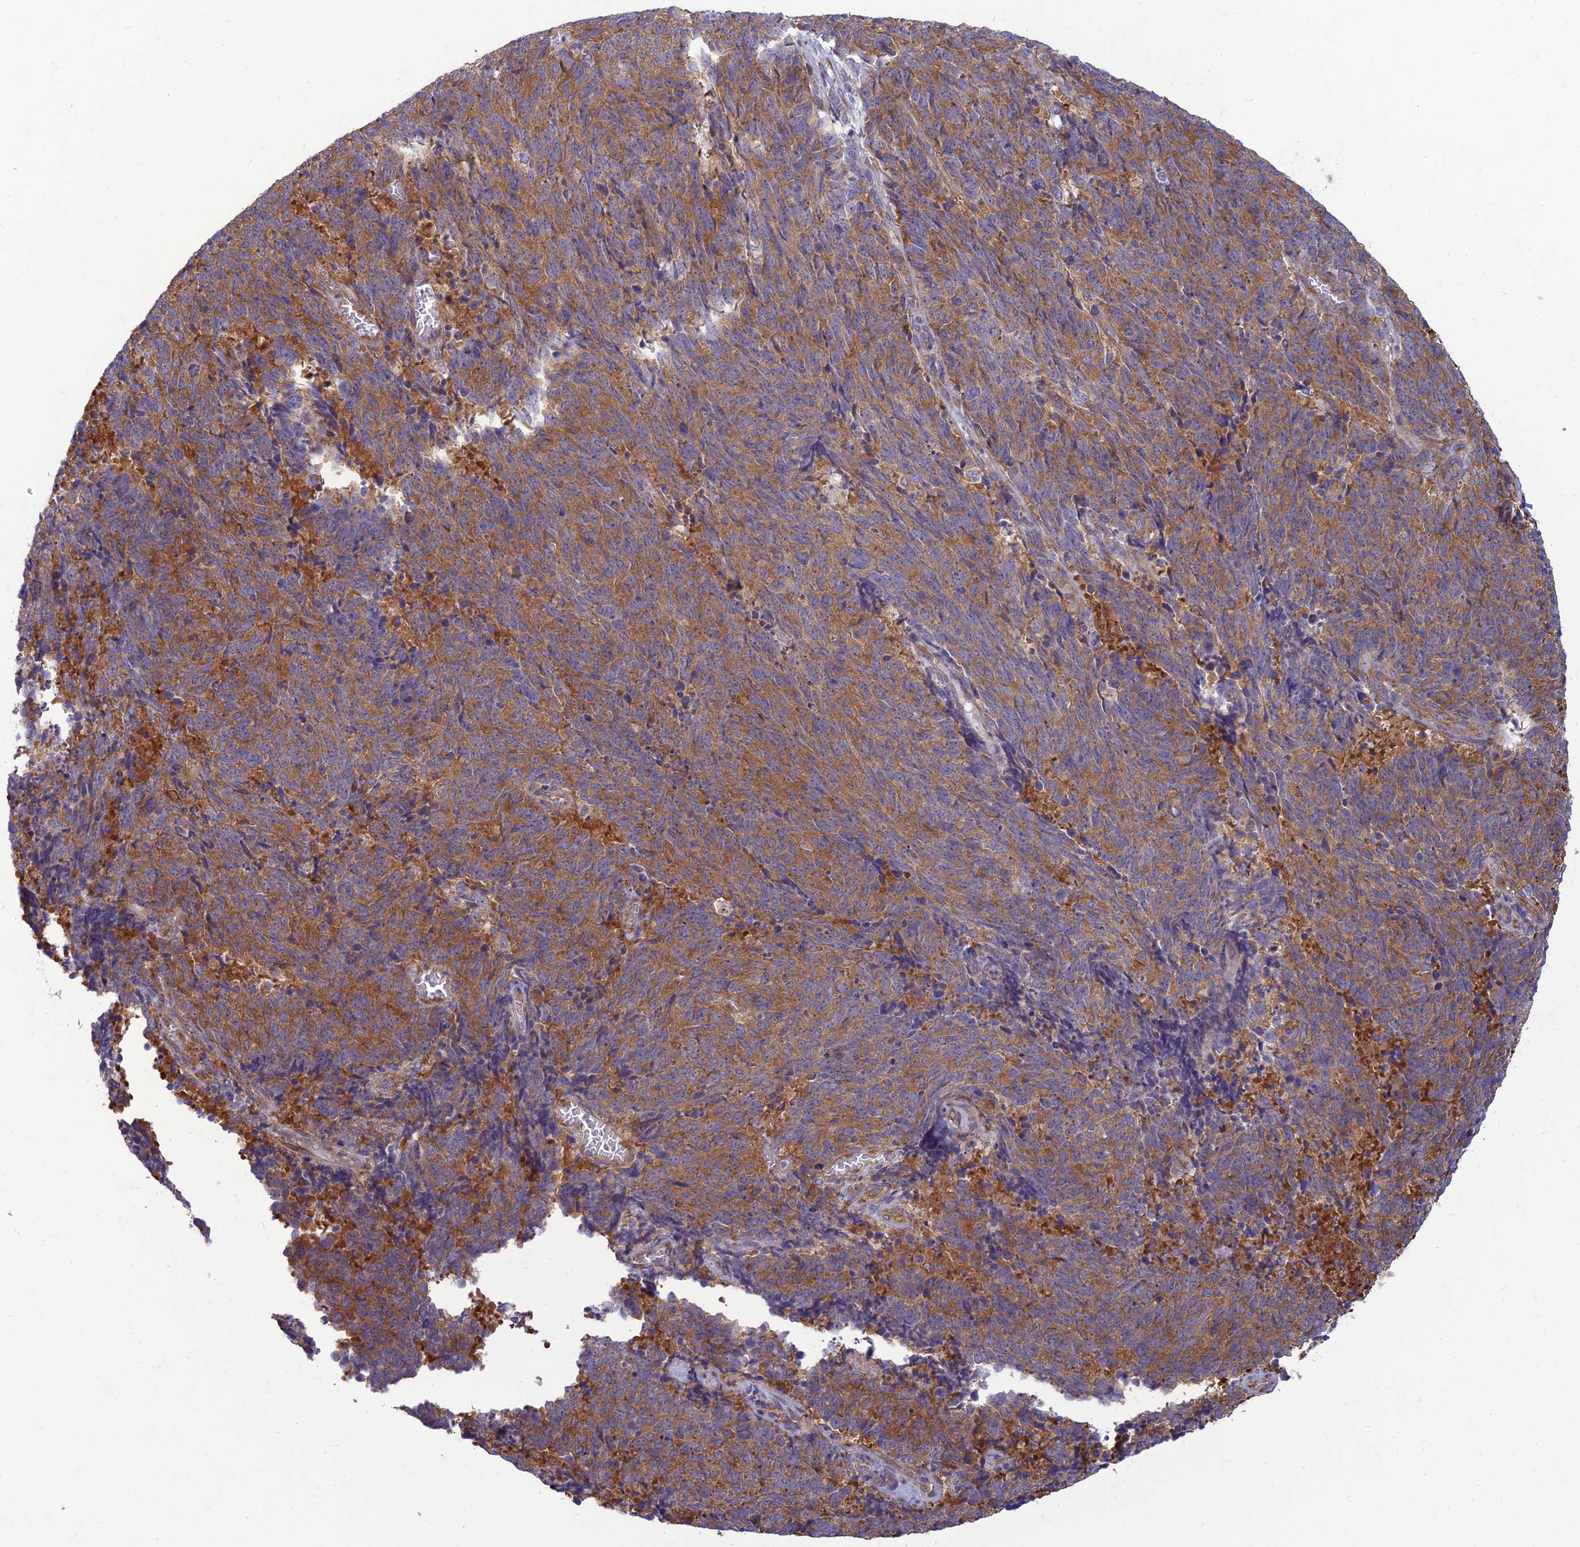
{"staining": {"intensity": "moderate", "quantity": ">75%", "location": "cytoplasmic/membranous"}, "tissue": "cervical cancer", "cell_type": "Tumor cells", "image_type": "cancer", "snomed": [{"axis": "morphology", "description": "Squamous cell carcinoma, NOS"}, {"axis": "topography", "description": "Cervix"}], "caption": "Immunohistochemistry (IHC) histopathology image of cervical cancer stained for a protein (brown), which demonstrates medium levels of moderate cytoplasmic/membranous positivity in approximately >75% of tumor cells.", "gene": "RPL17-C18orf32", "patient": {"sex": "female", "age": 29}}